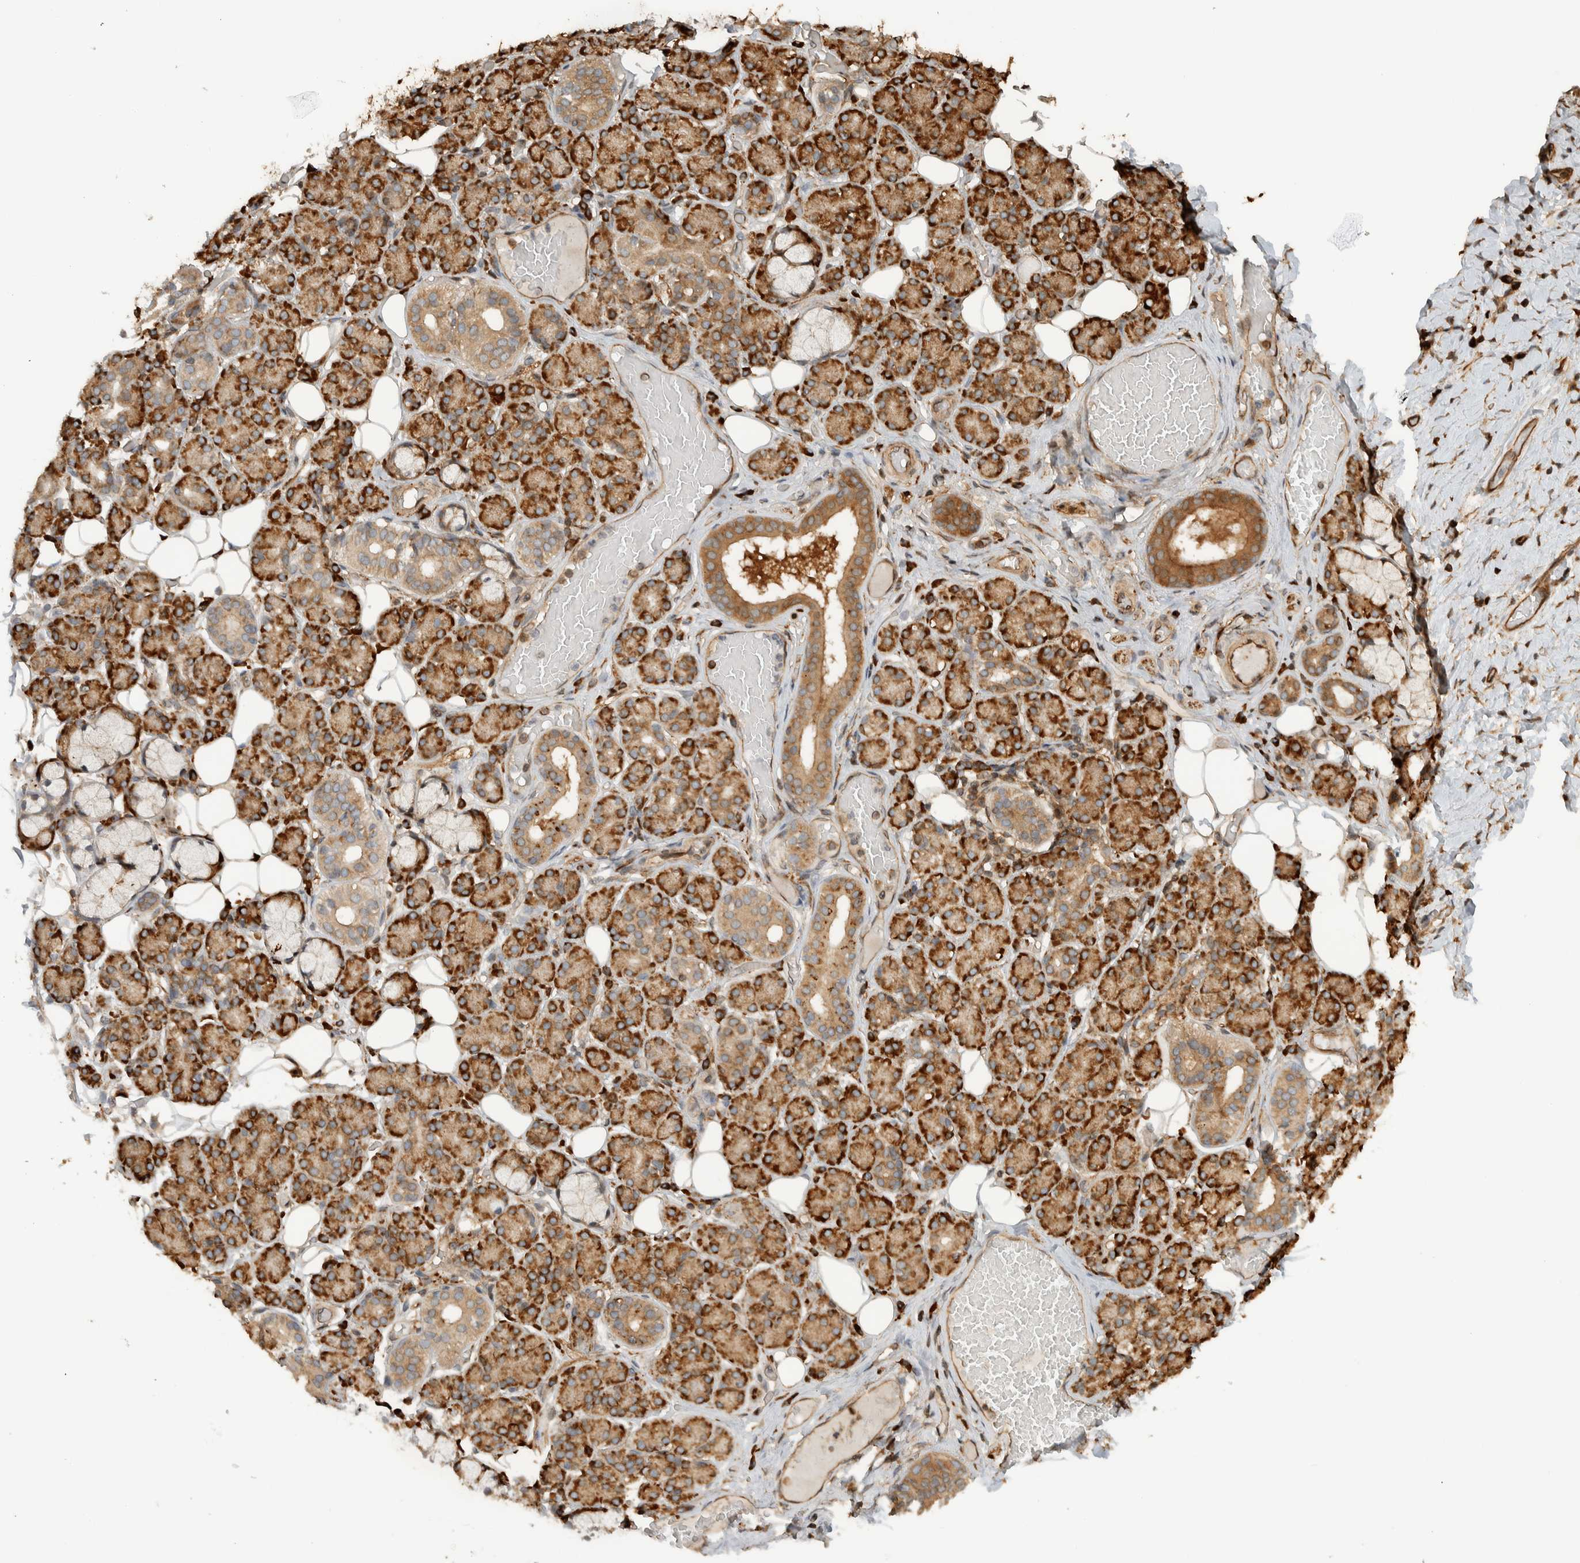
{"staining": {"intensity": "strong", "quantity": ">75%", "location": "cytoplasmic/membranous"}, "tissue": "salivary gland", "cell_type": "Glandular cells", "image_type": "normal", "snomed": [{"axis": "morphology", "description": "Normal tissue, NOS"}, {"axis": "topography", "description": "Salivary gland"}], "caption": "Strong cytoplasmic/membranous expression for a protein is appreciated in about >75% of glandular cells of normal salivary gland using immunohistochemistry.", "gene": "CNTROB", "patient": {"sex": "male", "age": 63}}